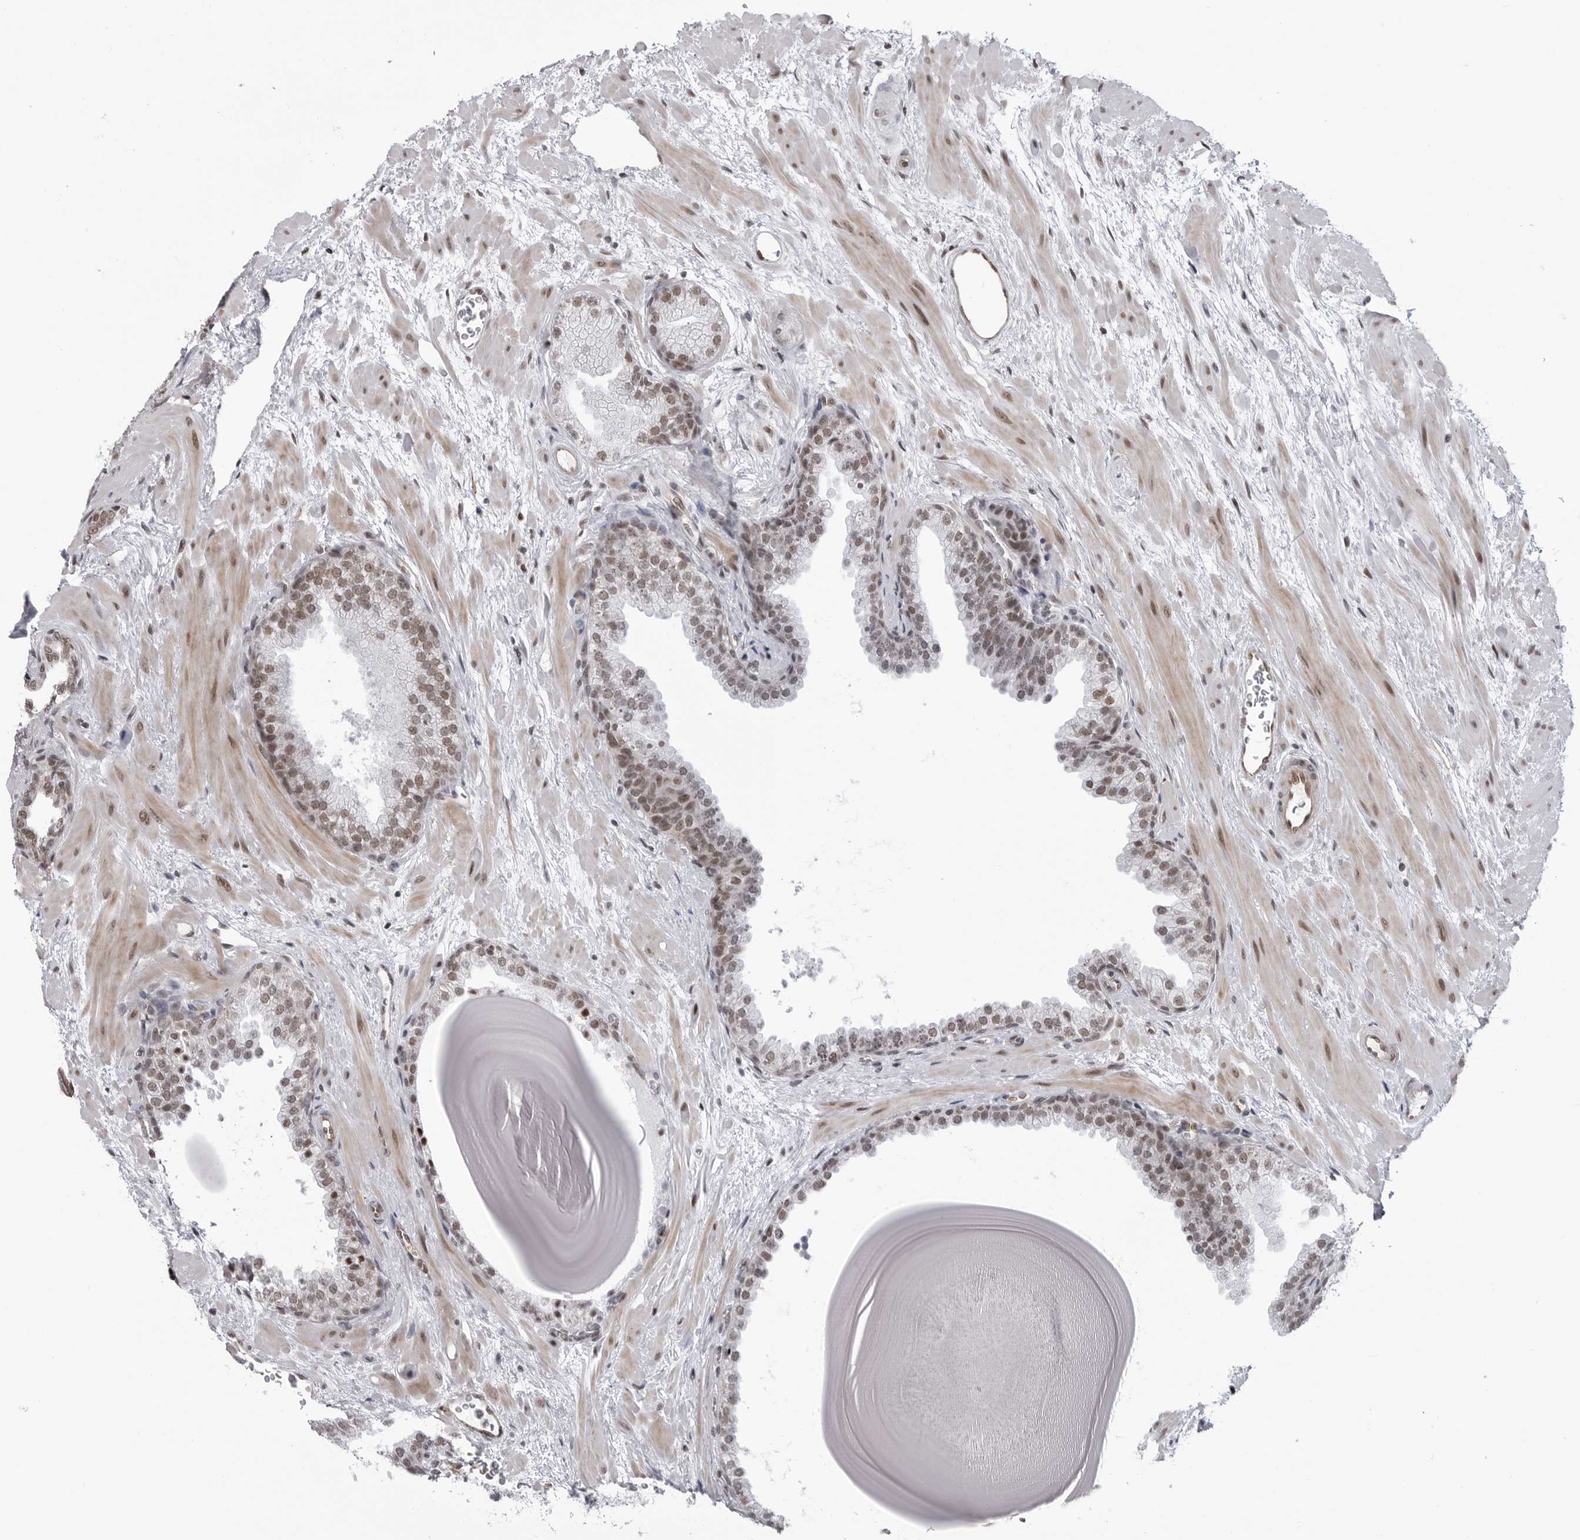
{"staining": {"intensity": "strong", "quantity": "25%-75%", "location": "nuclear"}, "tissue": "prostate", "cell_type": "Glandular cells", "image_type": "normal", "snomed": [{"axis": "morphology", "description": "Normal tissue, NOS"}, {"axis": "topography", "description": "Prostate"}], "caption": "This photomicrograph displays IHC staining of normal prostate, with high strong nuclear expression in about 25%-75% of glandular cells.", "gene": "RNF26", "patient": {"sex": "male", "age": 48}}